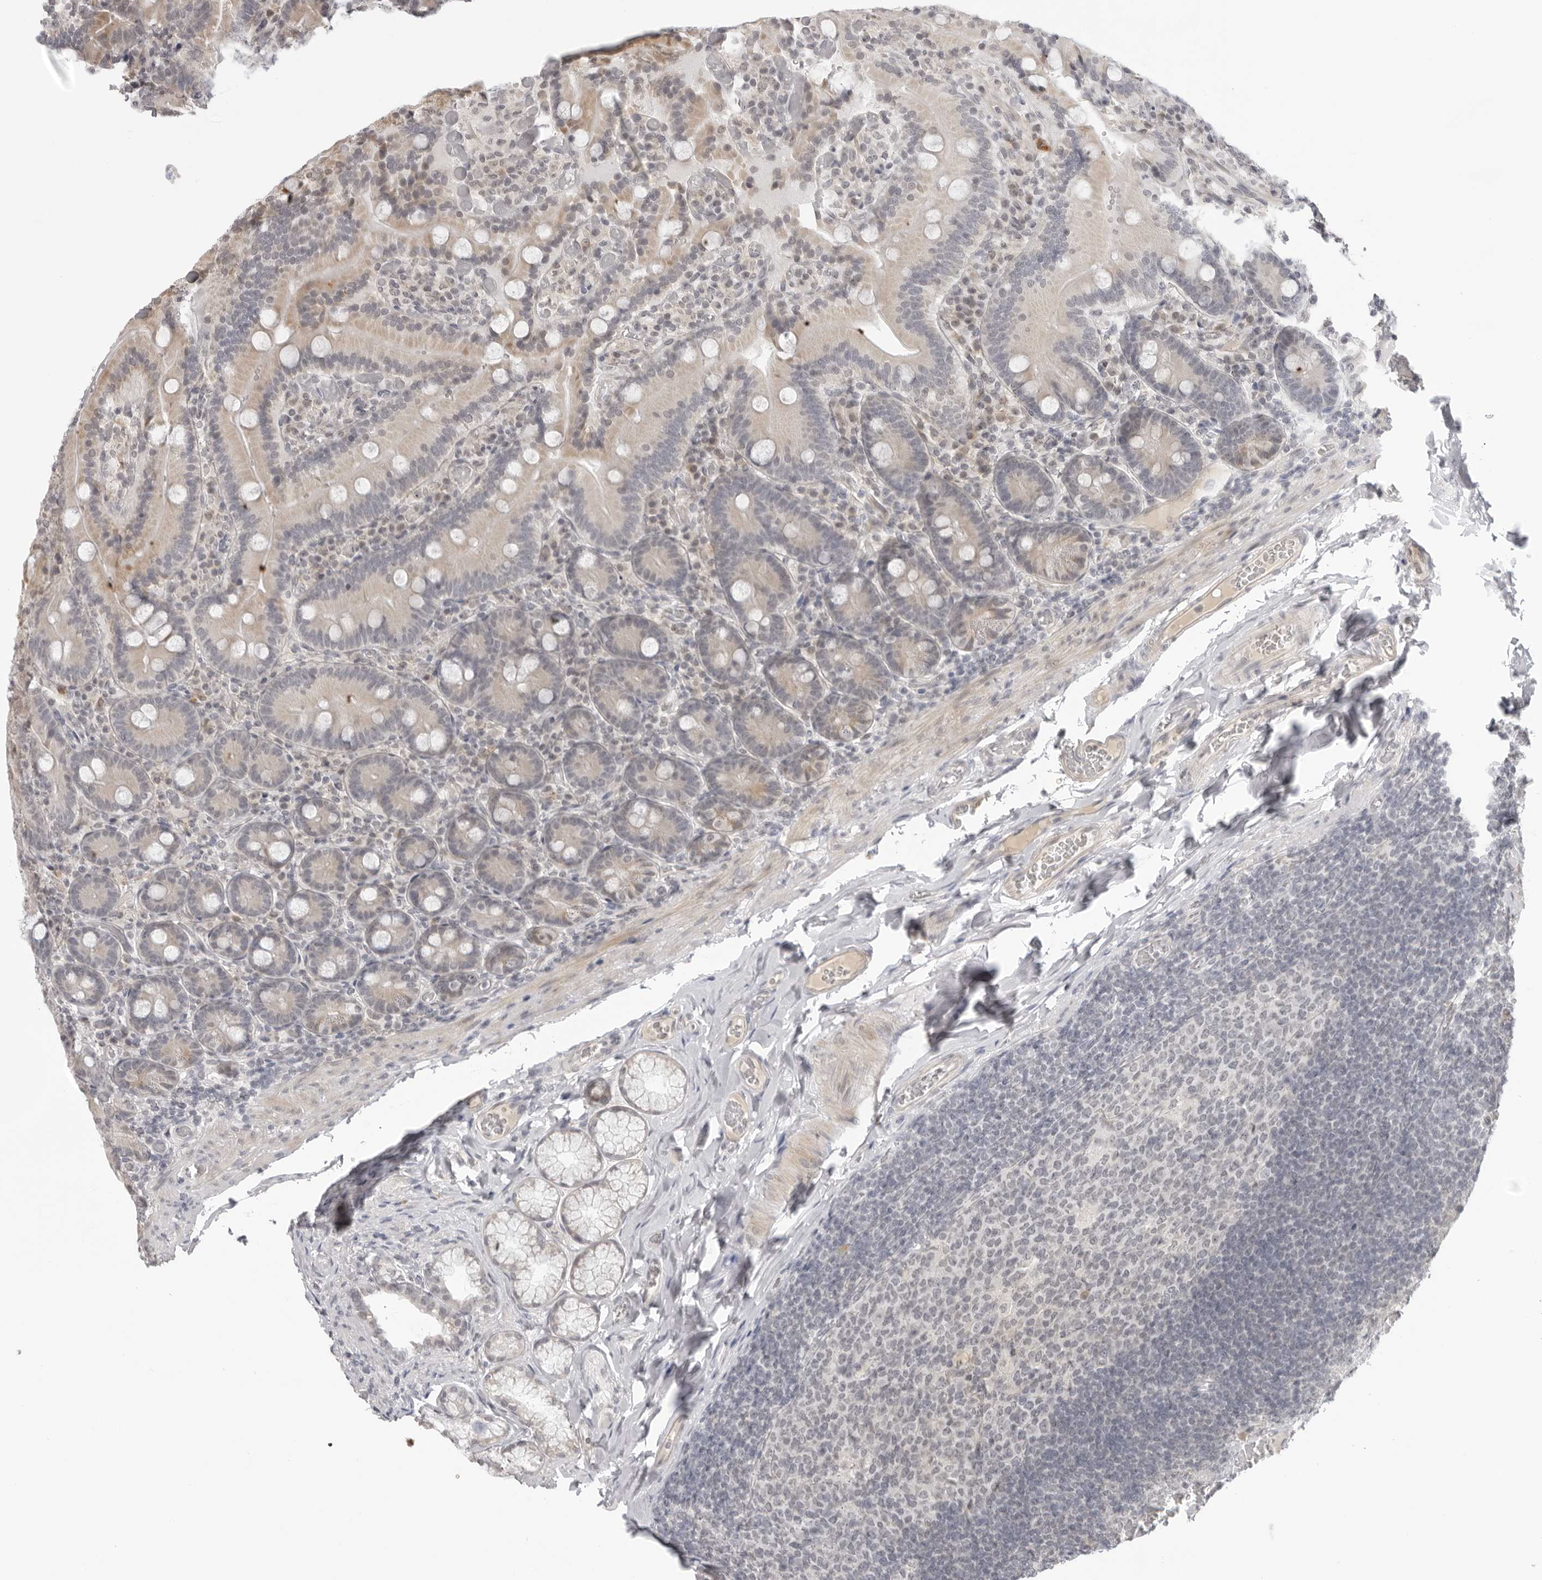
{"staining": {"intensity": "moderate", "quantity": "25%-75%", "location": "cytoplasmic/membranous"}, "tissue": "duodenum", "cell_type": "Glandular cells", "image_type": "normal", "snomed": [{"axis": "morphology", "description": "Normal tissue, NOS"}, {"axis": "topography", "description": "Duodenum"}], "caption": "DAB immunohistochemical staining of unremarkable human duodenum shows moderate cytoplasmic/membranous protein expression in approximately 25%-75% of glandular cells.", "gene": "ACP6", "patient": {"sex": "female", "age": 62}}